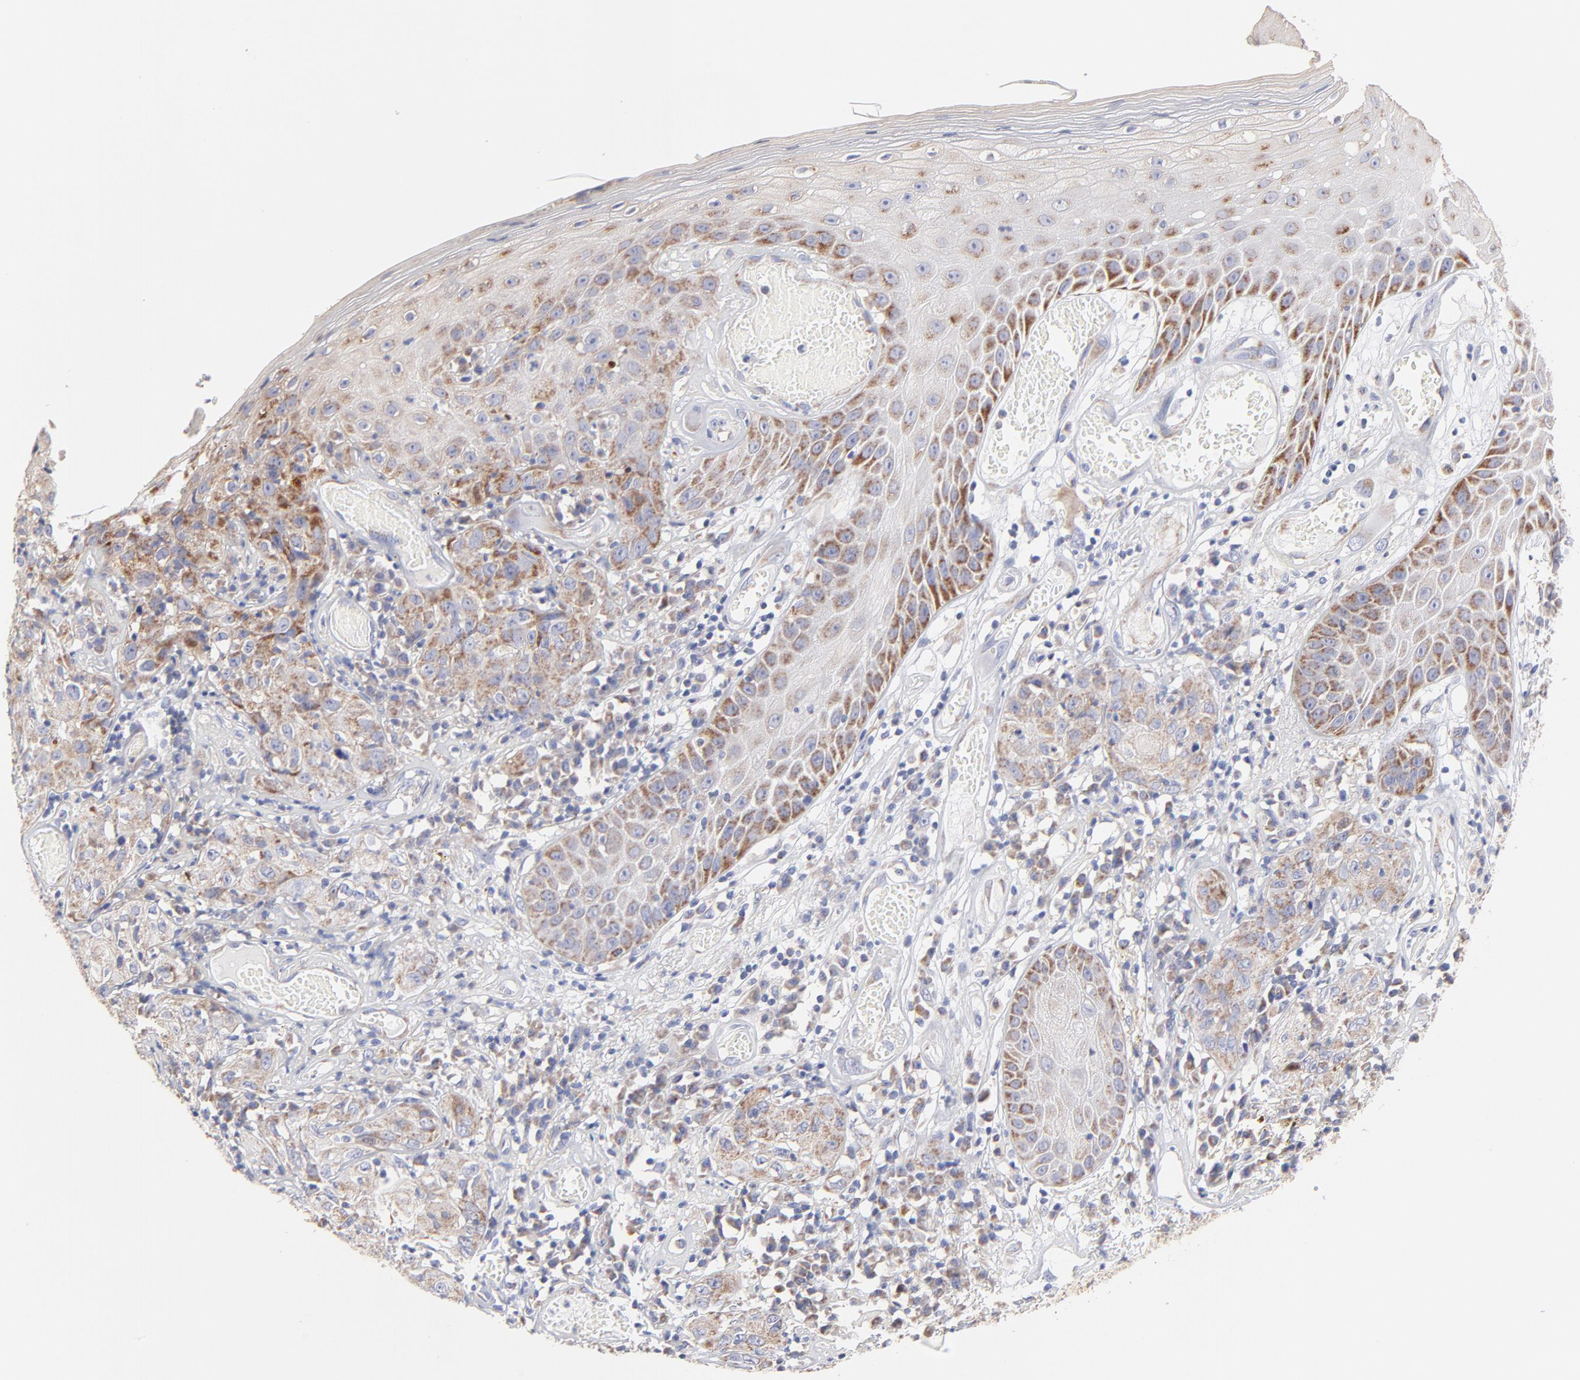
{"staining": {"intensity": "weak", "quantity": "<25%", "location": "cytoplasmic/membranous"}, "tissue": "skin cancer", "cell_type": "Tumor cells", "image_type": "cancer", "snomed": [{"axis": "morphology", "description": "Squamous cell carcinoma, NOS"}, {"axis": "topography", "description": "Skin"}], "caption": "Immunohistochemical staining of skin squamous cell carcinoma shows no significant positivity in tumor cells. The staining is performed using DAB brown chromogen with nuclei counter-stained in using hematoxylin.", "gene": "TIMM8A", "patient": {"sex": "male", "age": 65}}